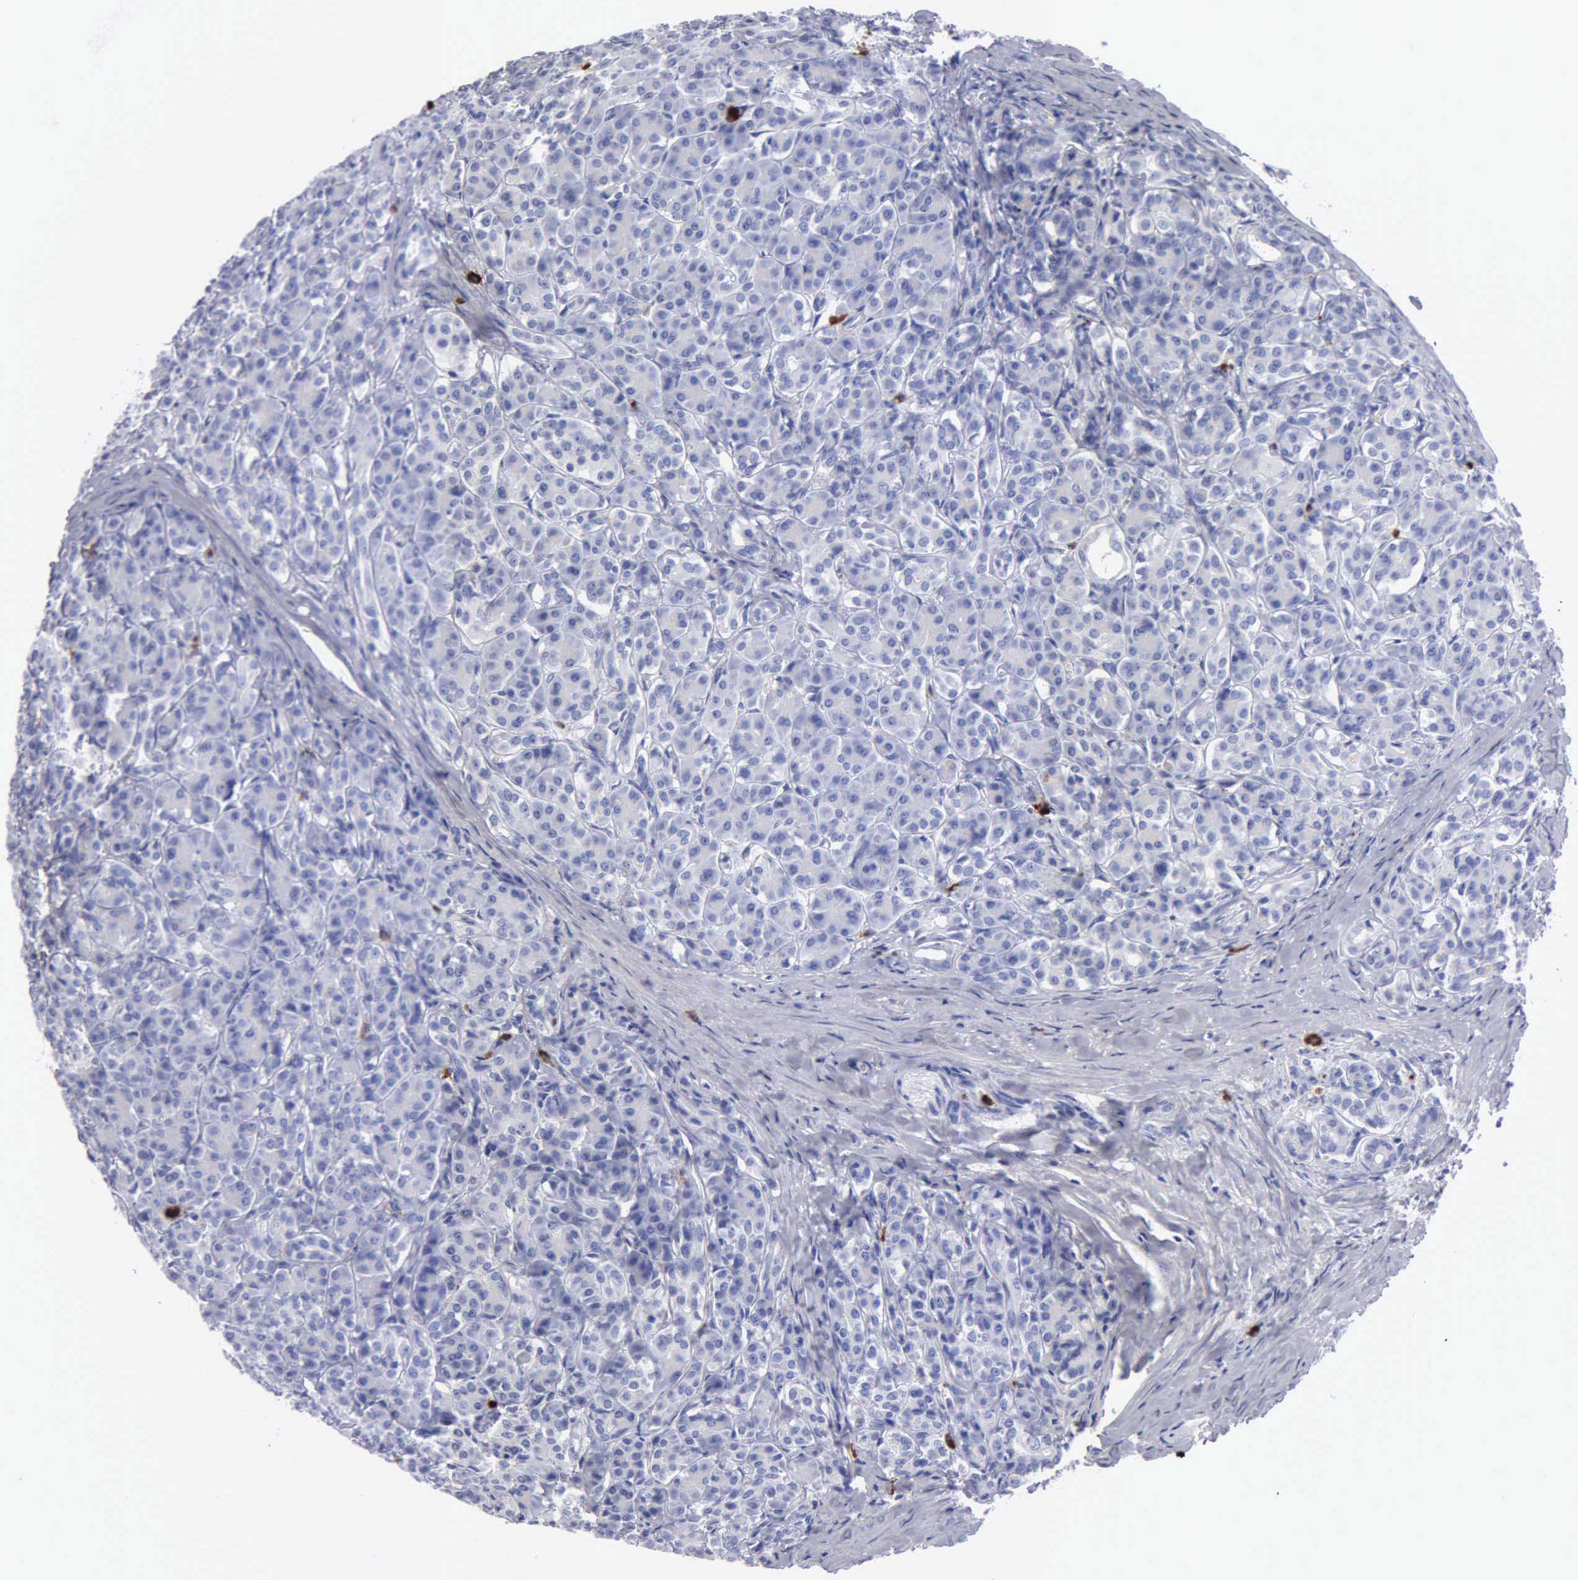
{"staining": {"intensity": "negative", "quantity": "none", "location": "none"}, "tissue": "pancreas", "cell_type": "Exocrine glandular cells", "image_type": "normal", "snomed": [{"axis": "morphology", "description": "Normal tissue, NOS"}, {"axis": "topography", "description": "Lymph node"}, {"axis": "topography", "description": "Pancreas"}], "caption": "The immunohistochemistry histopathology image has no significant positivity in exocrine glandular cells of pancreas.", "gene": "CTSG", "patient": {"sex": "male", "age": 59}}